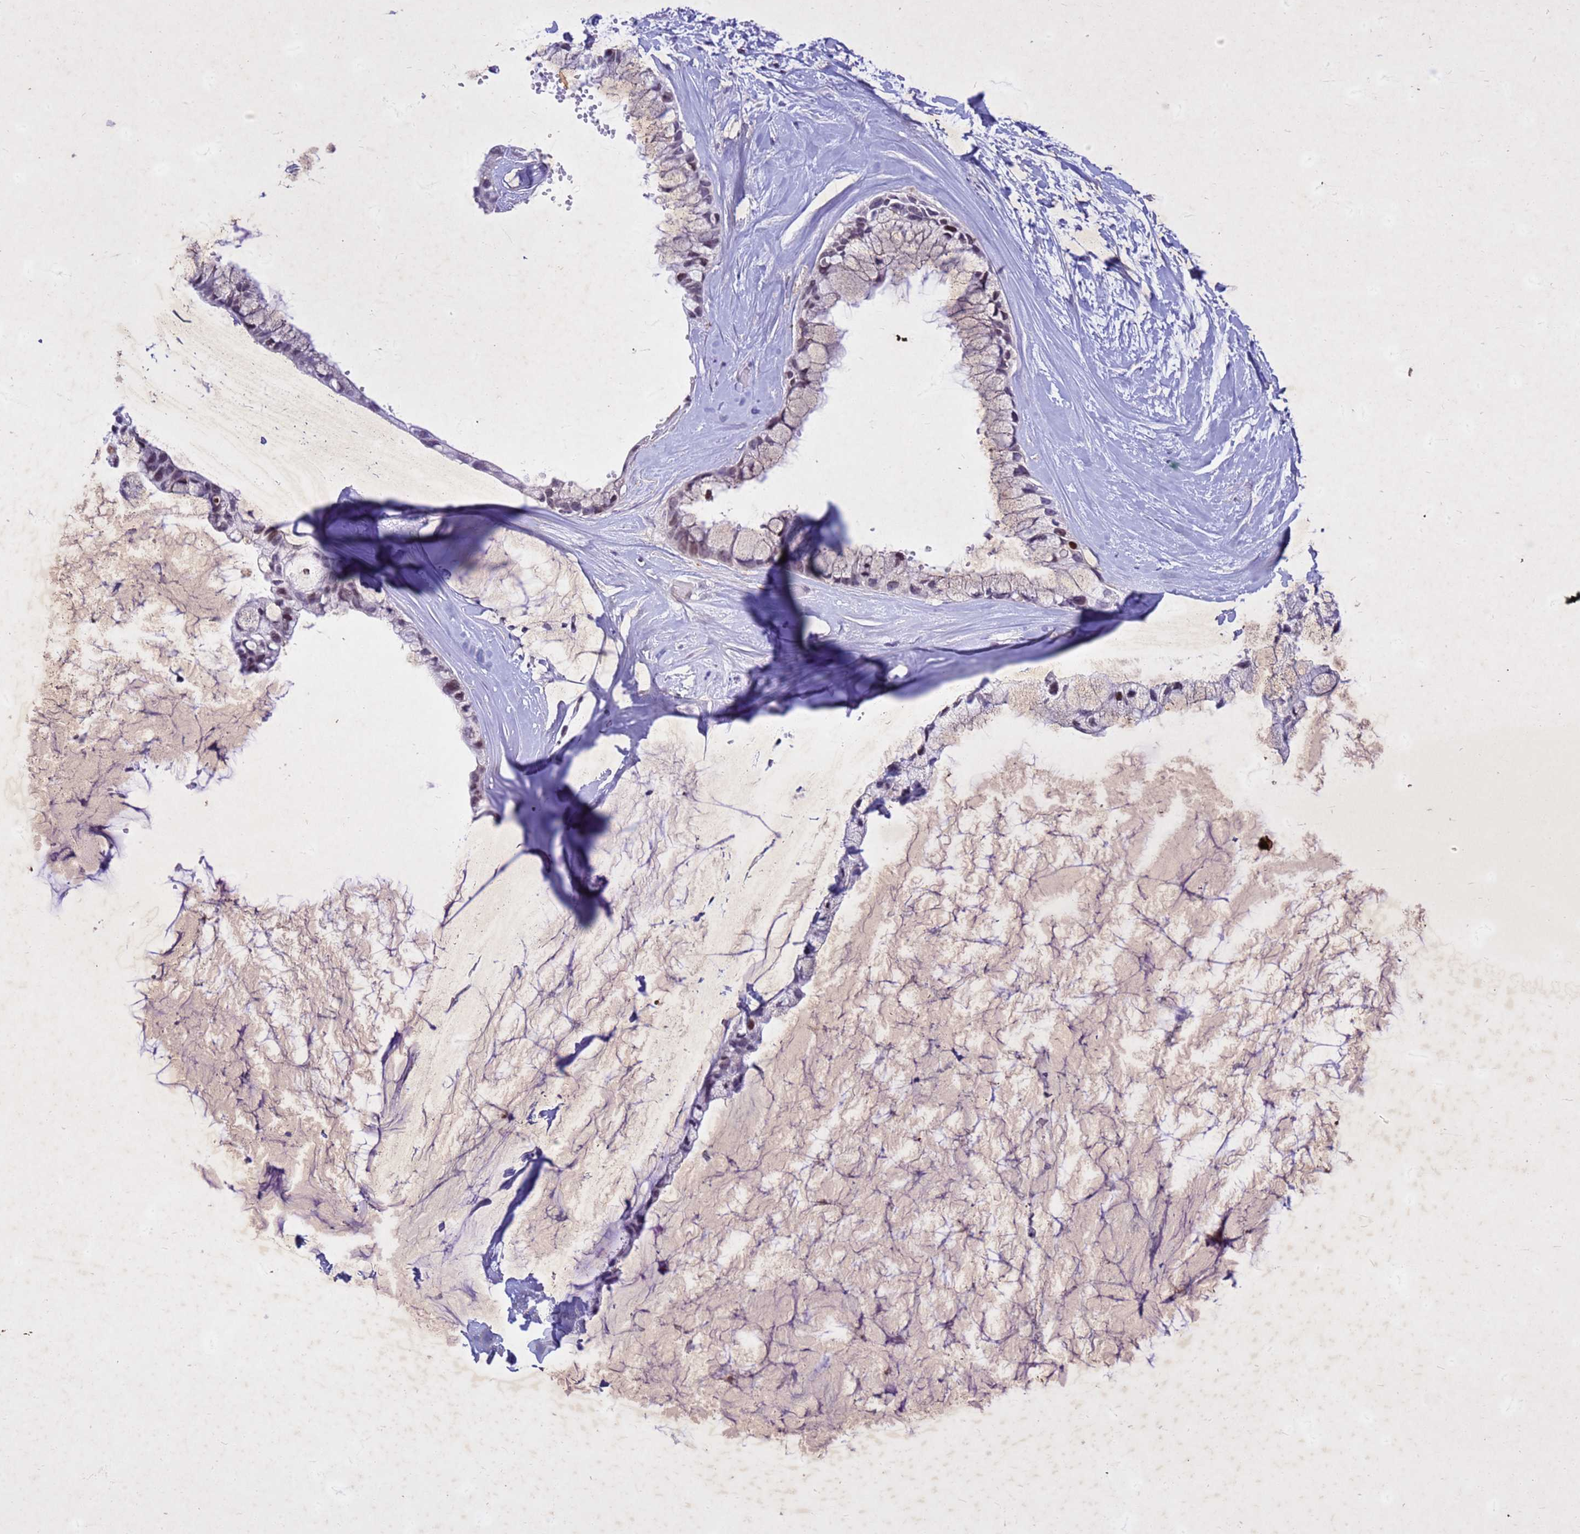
{"staining": {"intensity": "moderate", "quantity": "<25%", "location": "nuclear"}, "tissue": "ovarian cancer", "cell_type": "Tumor cells", "image_type": "cancer", "snomed": [{"axis": "morphology", "description": "Cystadenocarcinoma, mucinous, NOS"}, {"axis": "topography", "description": "Ovary"}], "caption": "Tumor cells show moderate nuclear staining in about <25% of cells in mucinous cystadenocarcinoma (ovarian). The protein is stained brown, and the nuclei are stained in blue (DAB IHC with brightfield microscopy, high magnification).", "gene": "COPS9", "patient": {"sex": "female", "age": 39}}